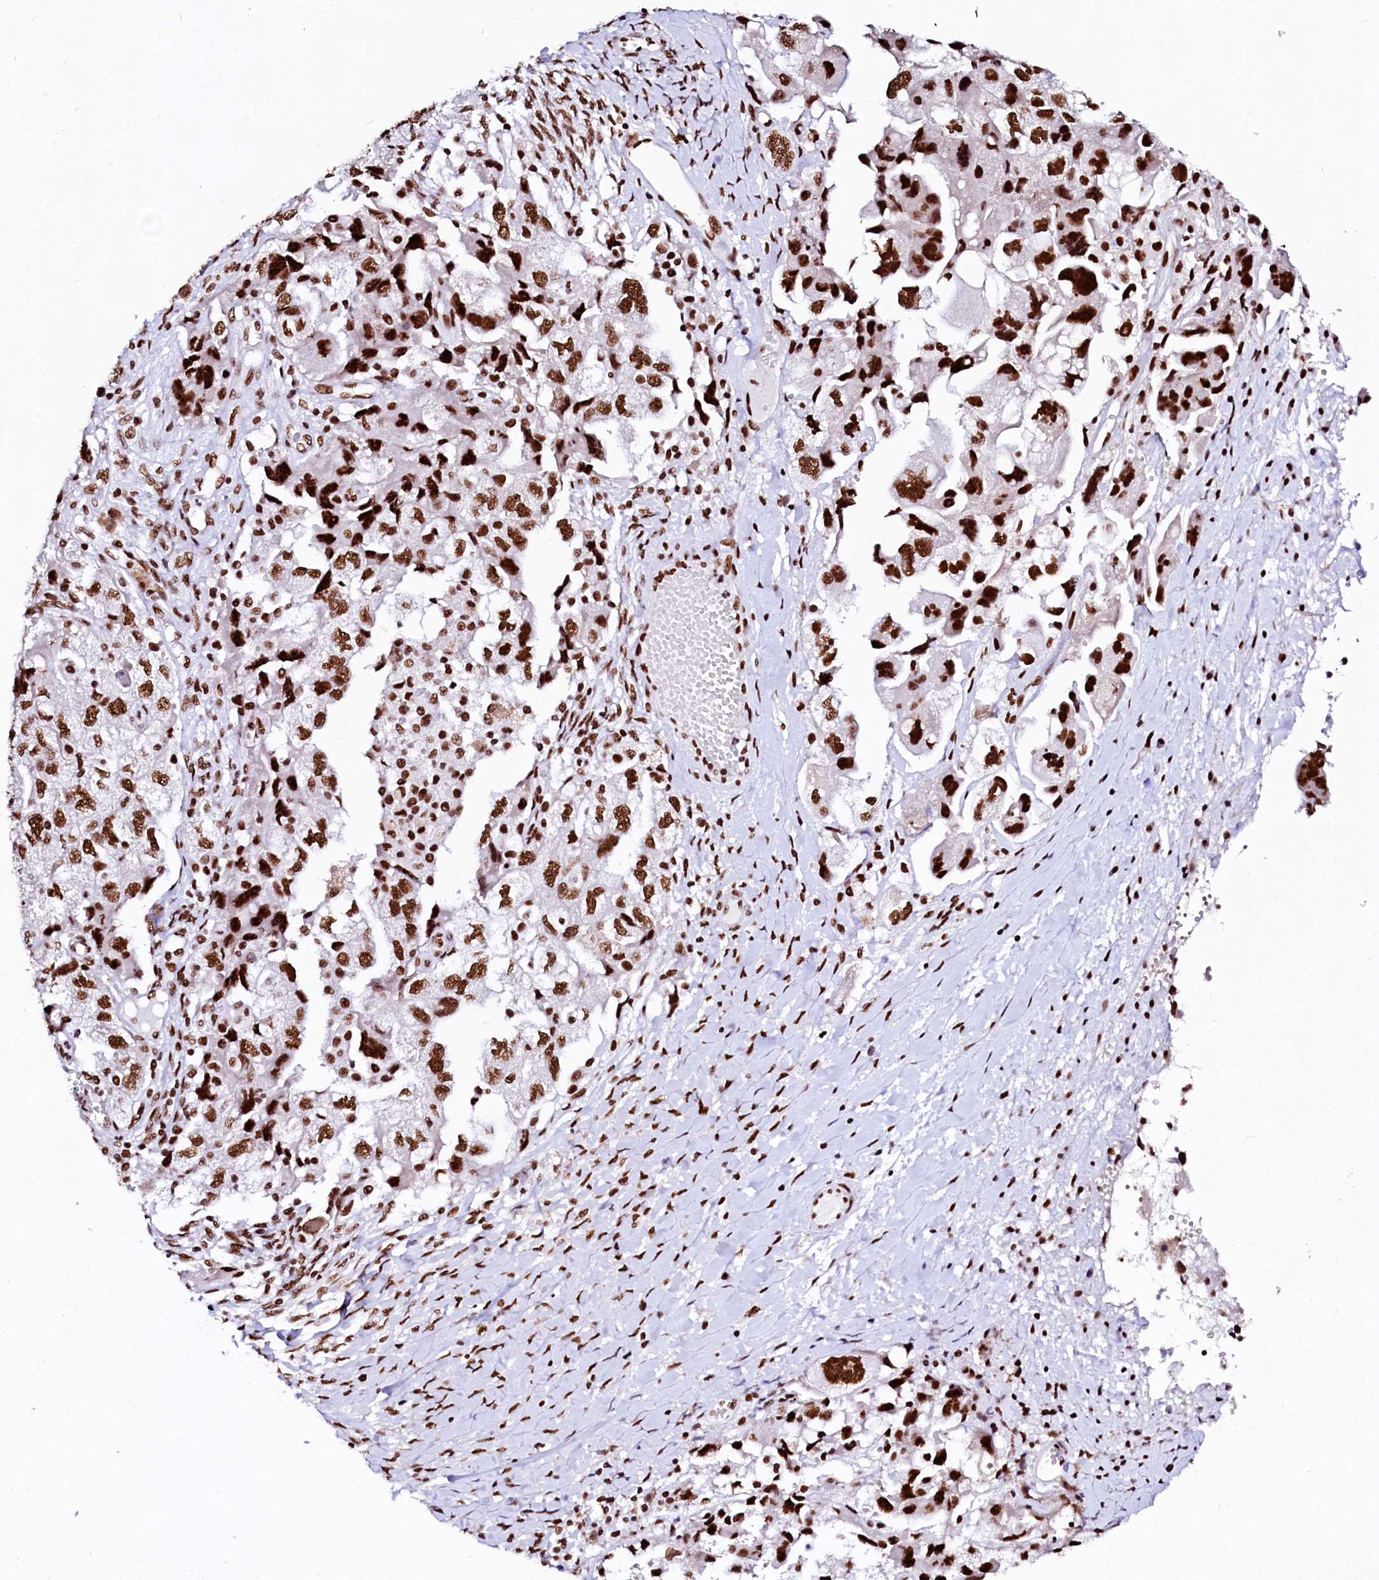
{"staining": {"intensity": "strong", "quantity": ">75%", "location": "nuclear"}, "tissue": "ovarian cancer", "cell_type": "Tumor cells", "image_type": "cancer", "snomed": [{"axis": "morphology", "description": "Carcinoma, NOS"}, {"axis": "morphology", "description": "Cystadenocarcinoma, serous, NOS"}, {"axis": "topography", "description": "Ovary"}], "caption": "Carcinoma (ovarian) tissue displays strong nuclear expression in about >75% of tumor cells", "gene": "CPSF6", "patient": {"sex": "female", "age": 69}}